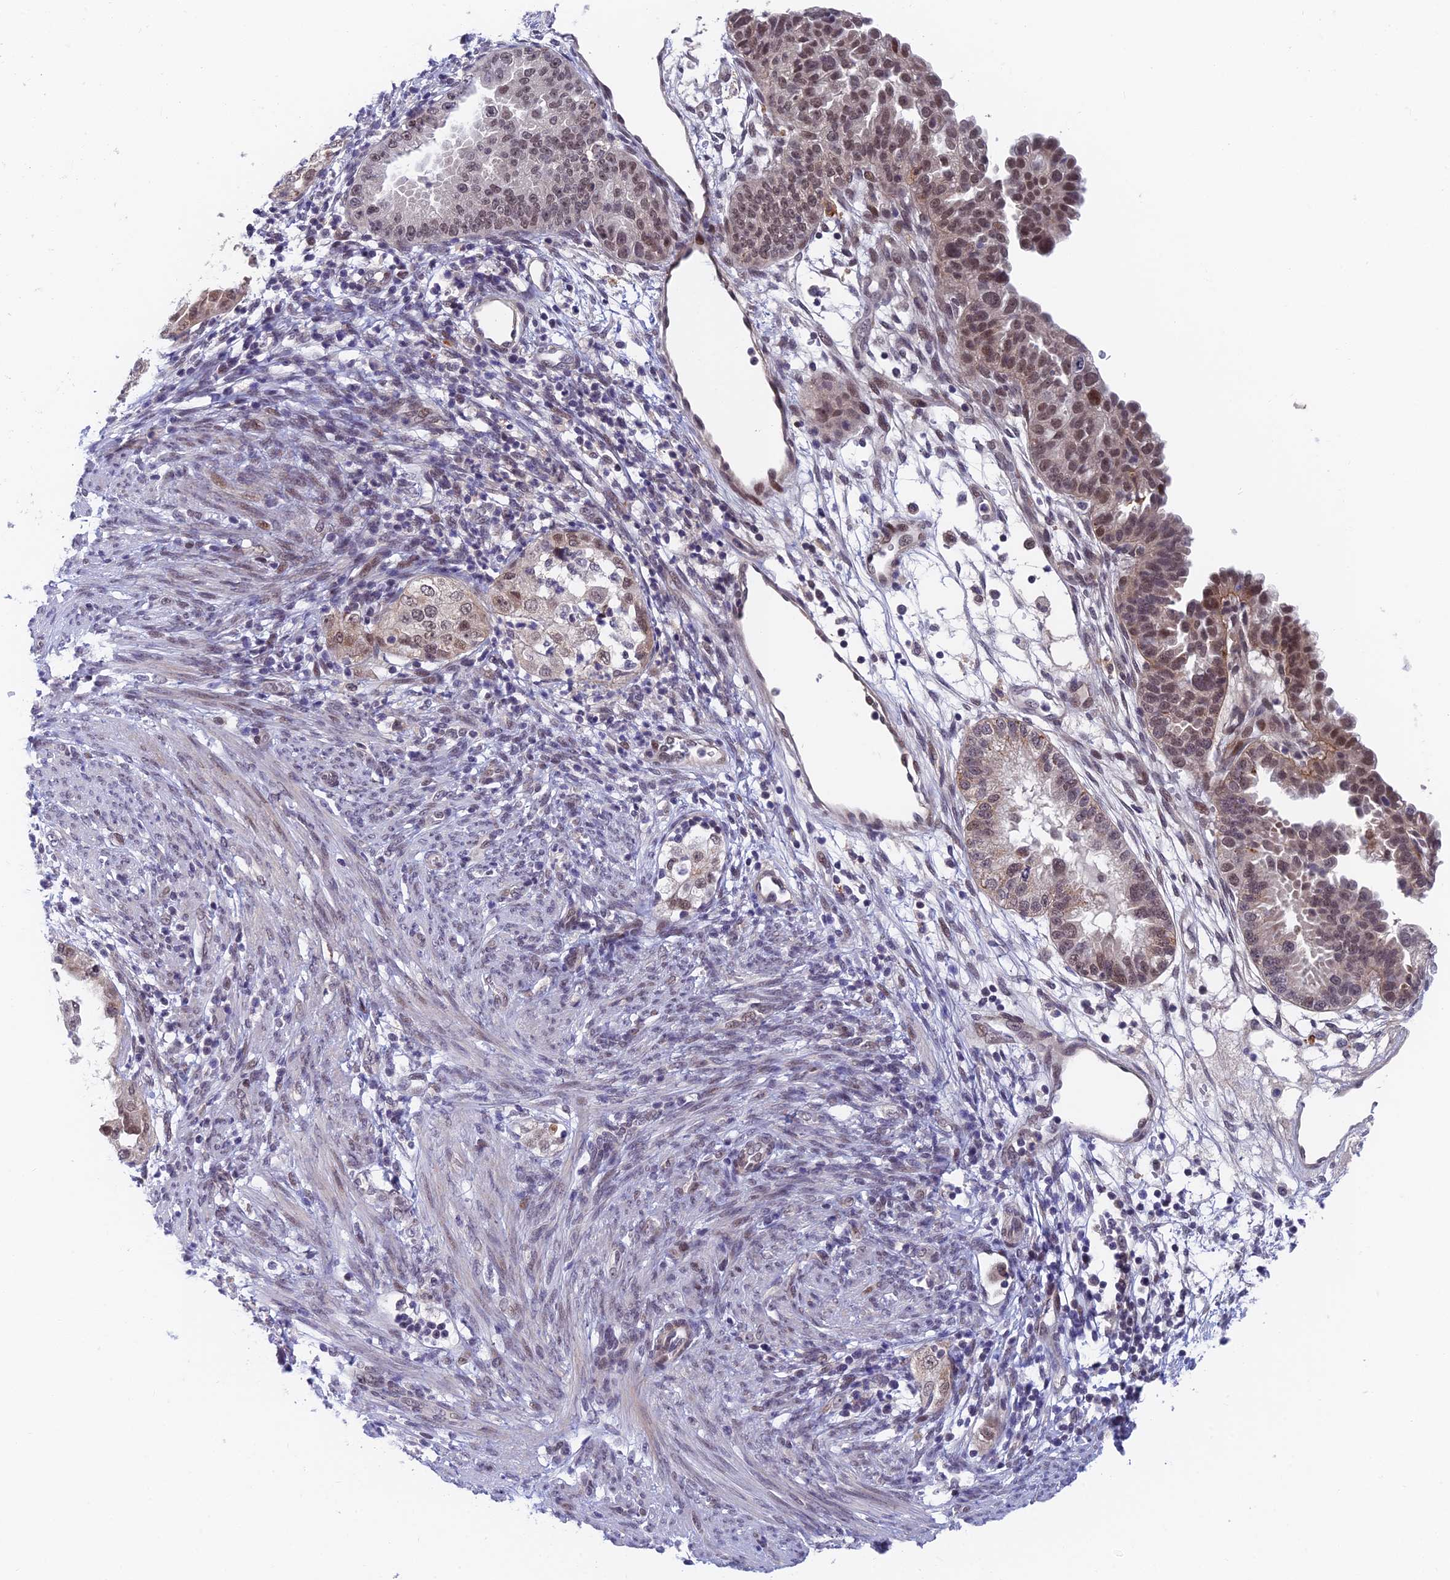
{"staining": {"intensity": "moderate", "quantity": ">75%", "location": "cytoplasmic/membranous,nuclear"}, "tissue": "endometrial cancer", "cell_type": "Tumor cells", "image_type": "cancer", "snomed": [{"axis": "morphology", "description": "Adenocarcinoma, NOS"}, {"axis": "topography", "description": "Endometrium"}], "caption": "DAB immunohistochemical staining of endometrial adenocarcinoma reveals moderate cytoplasmic/membranous and nuclear protein positivity in approximately >75% of tumor cells. The protein of interest is shown in brown color, while the nuclei are stained blue.", "gene": "NSMCE1", "patient": {"sex": "female", "age": 85}}